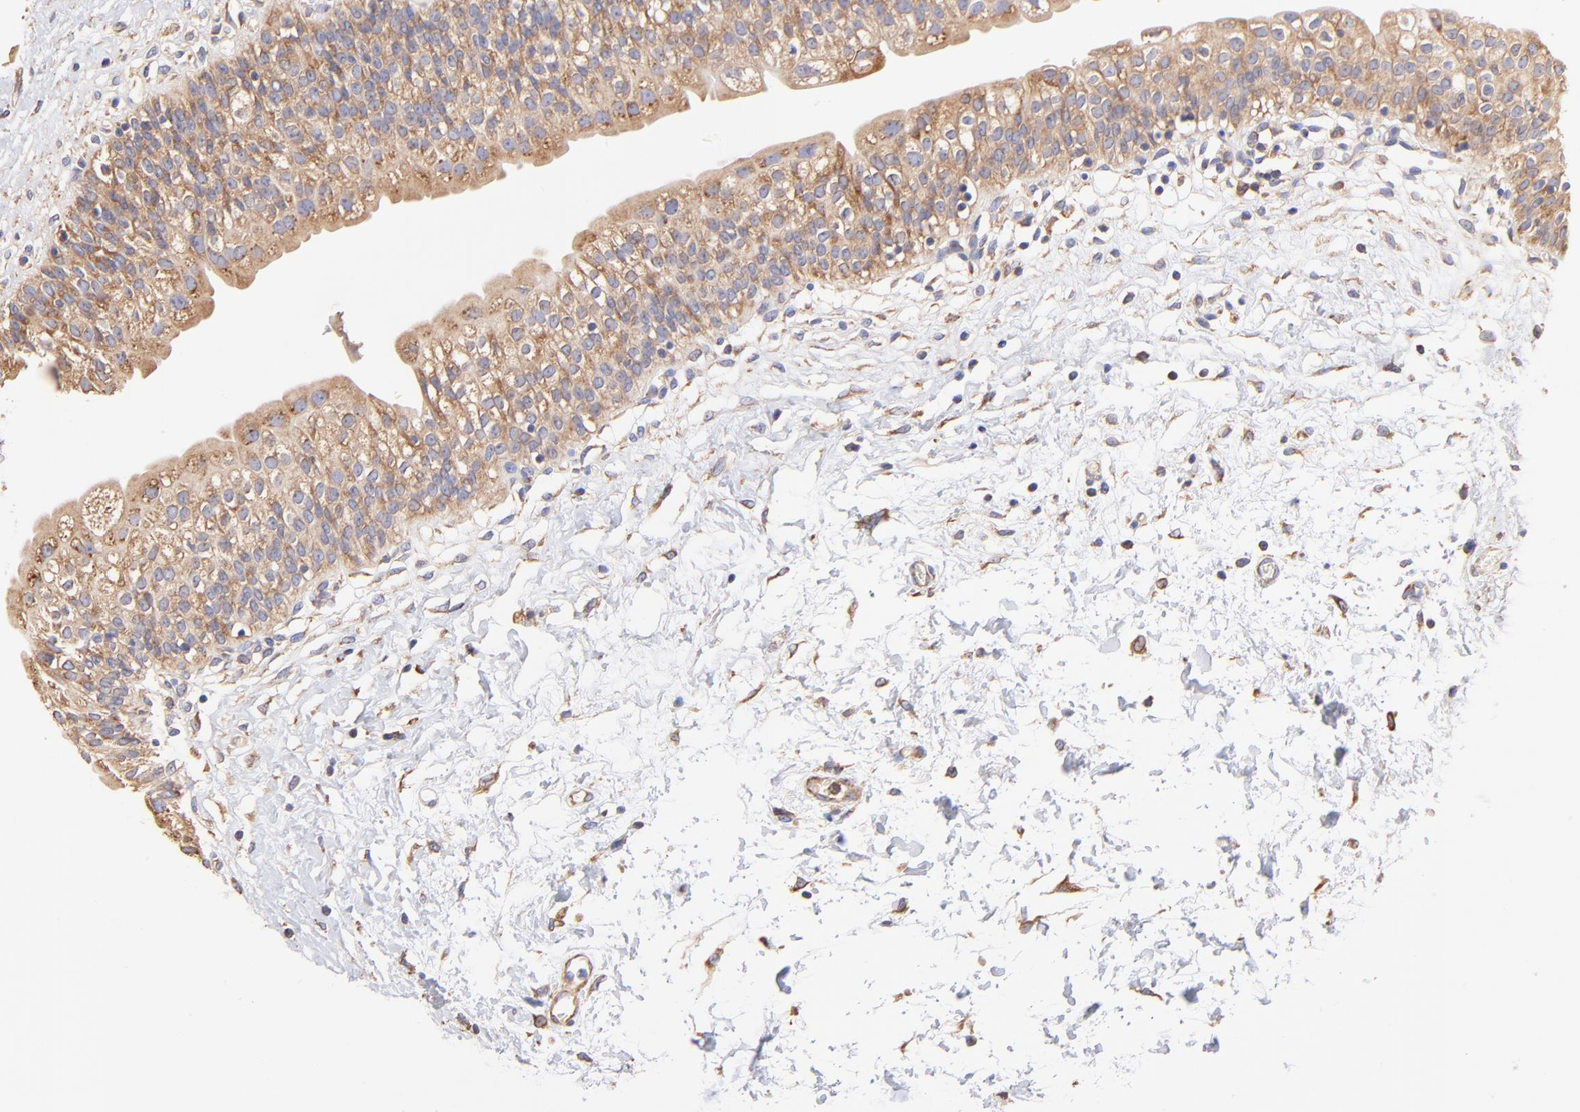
{"staining": {"intensity": "moderate", "quantity": ">75%", "location": "cytoplasmic/membranous"}, "tissue": "urinary bladder", "cell_type": "Urothelial cells", "image_type": "normal", "snomed": [{"axis": "morphology", "description": "Normal tissue, NOS"}, {"axis": "topography", "description": "Urinary bladder"}], "caption": "Immunohistochemical staining of unremarkable urinary bladder shows moderate cytoplasmic/membranous protein staining in approximately >75% of urothelial cells.", "gene": "RPL30", "patient": {"sex": "female", "age": 80}}